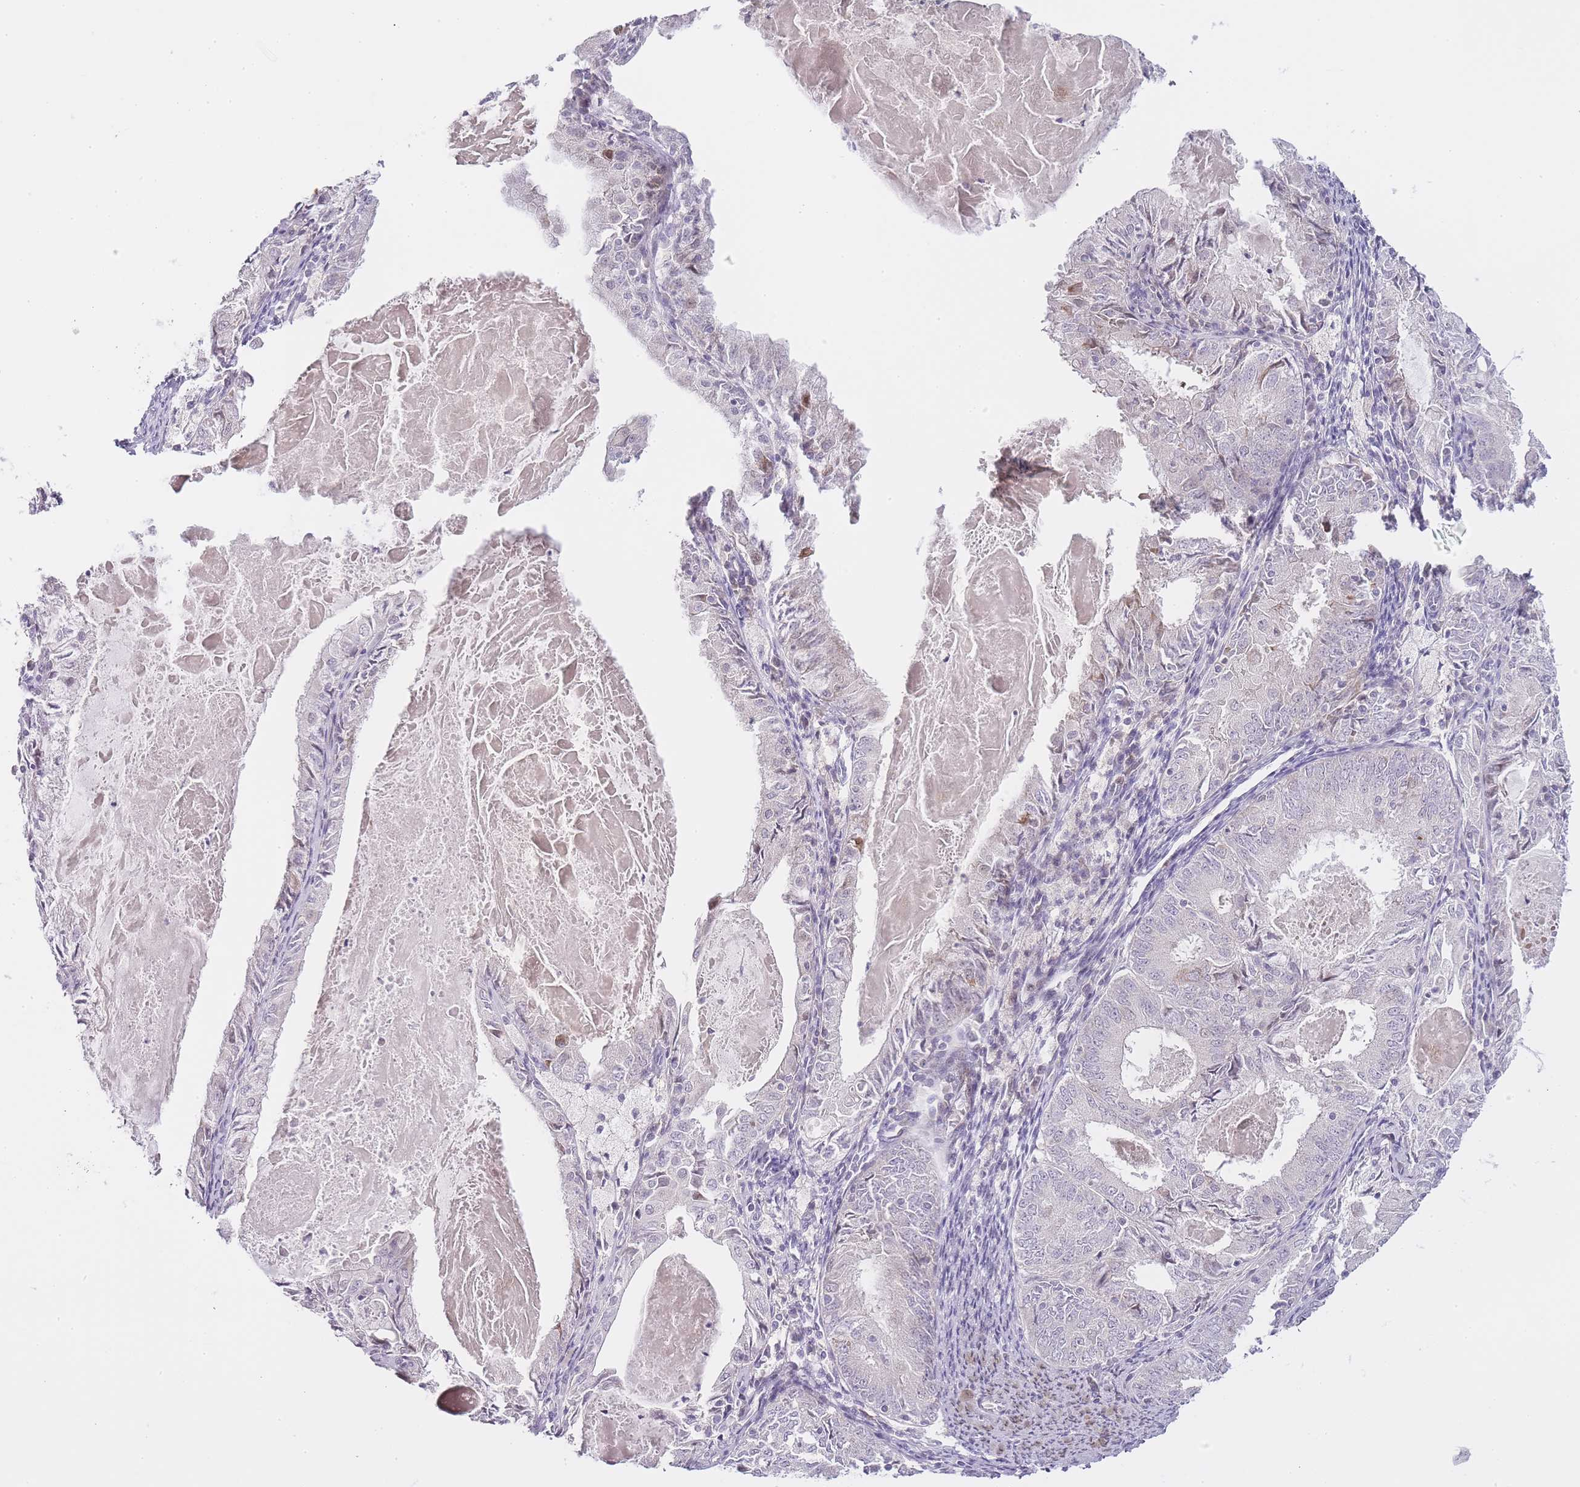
{"staining": {"intensity": "negative", "quantity": "none", "location": "none"}, "tissue": "endometrial cancer", "cell_type": "Tumor cells", "image_type": "cancer", "snomed": [{"axis": "morphology", "description": "Adenocarcinoma, NOS"}, {"axis": "topography", "description": "Endometrium"}], "caption": "IHC image of human endometrial cancer stained for a protein (brown), which demonstrates no staining in tumor cells. Brightfield microscopy of IHC stained with DAB (brown) and hematoxylin (blue), captured at high magnification.", "gene": "OGG1", "patient": {"sex": "female", "age": 57}}